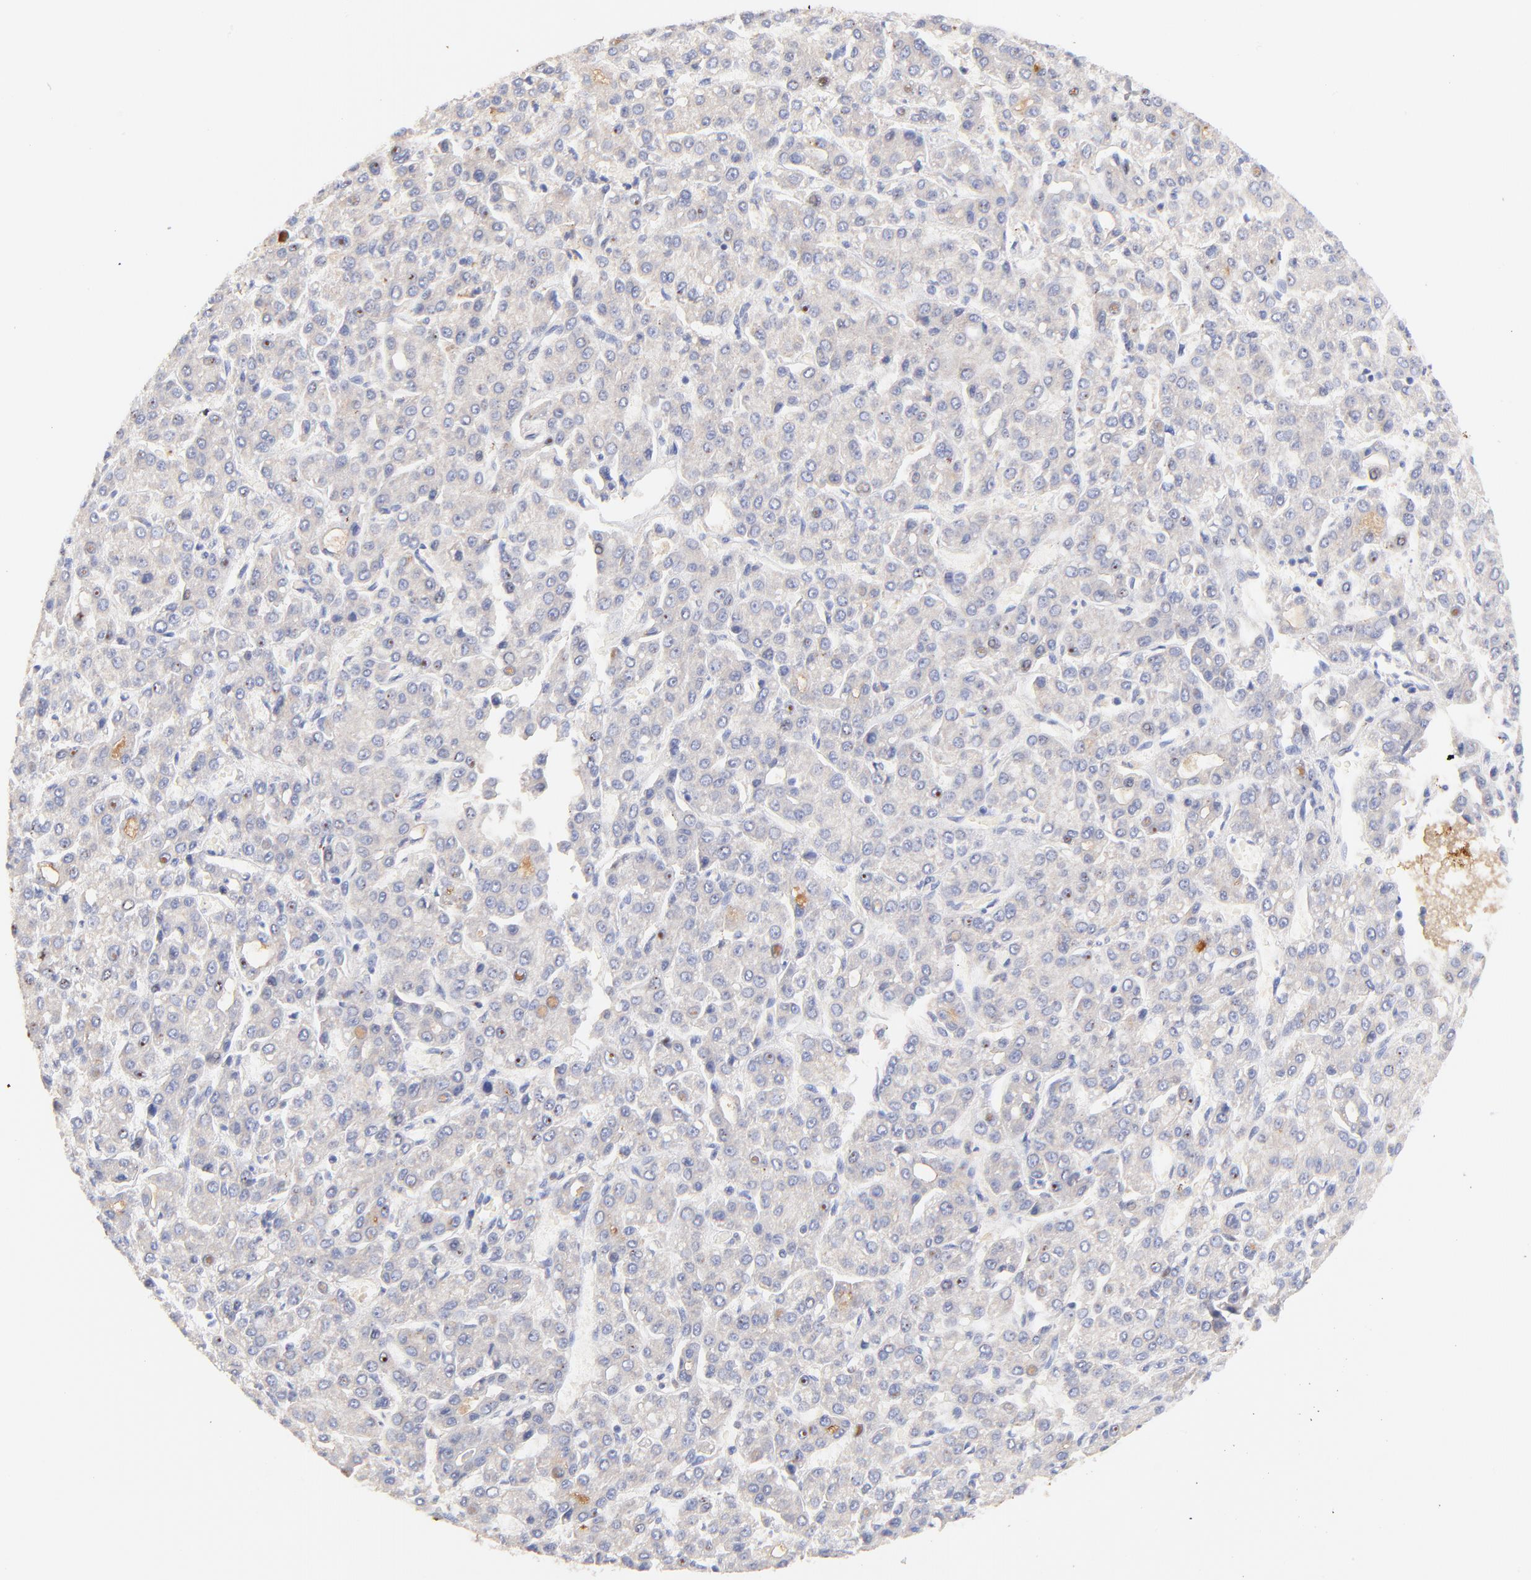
{"staining": {"intensity": "weak", "quantity": ">75%", "location": "cytoplasmic/membranous"}, "tissue": "liver cancer", "cell_type": "Tumor cells", "image_type": "cancer", "snomed": [{"axis": "morphology", "description": "Carcinoma, Hepatocellular, NOS"}, {"axis": "topography", "description": "Liver"}], "caption": "The micrograph displays staining of hepatocellular carcinoma (liver), revealing weak cytoplasmic/membranous protein positivity (brown color) within tumor cells.", "gene": "IGLV7-43", "patient": {"sex": "male", "age": 69}}